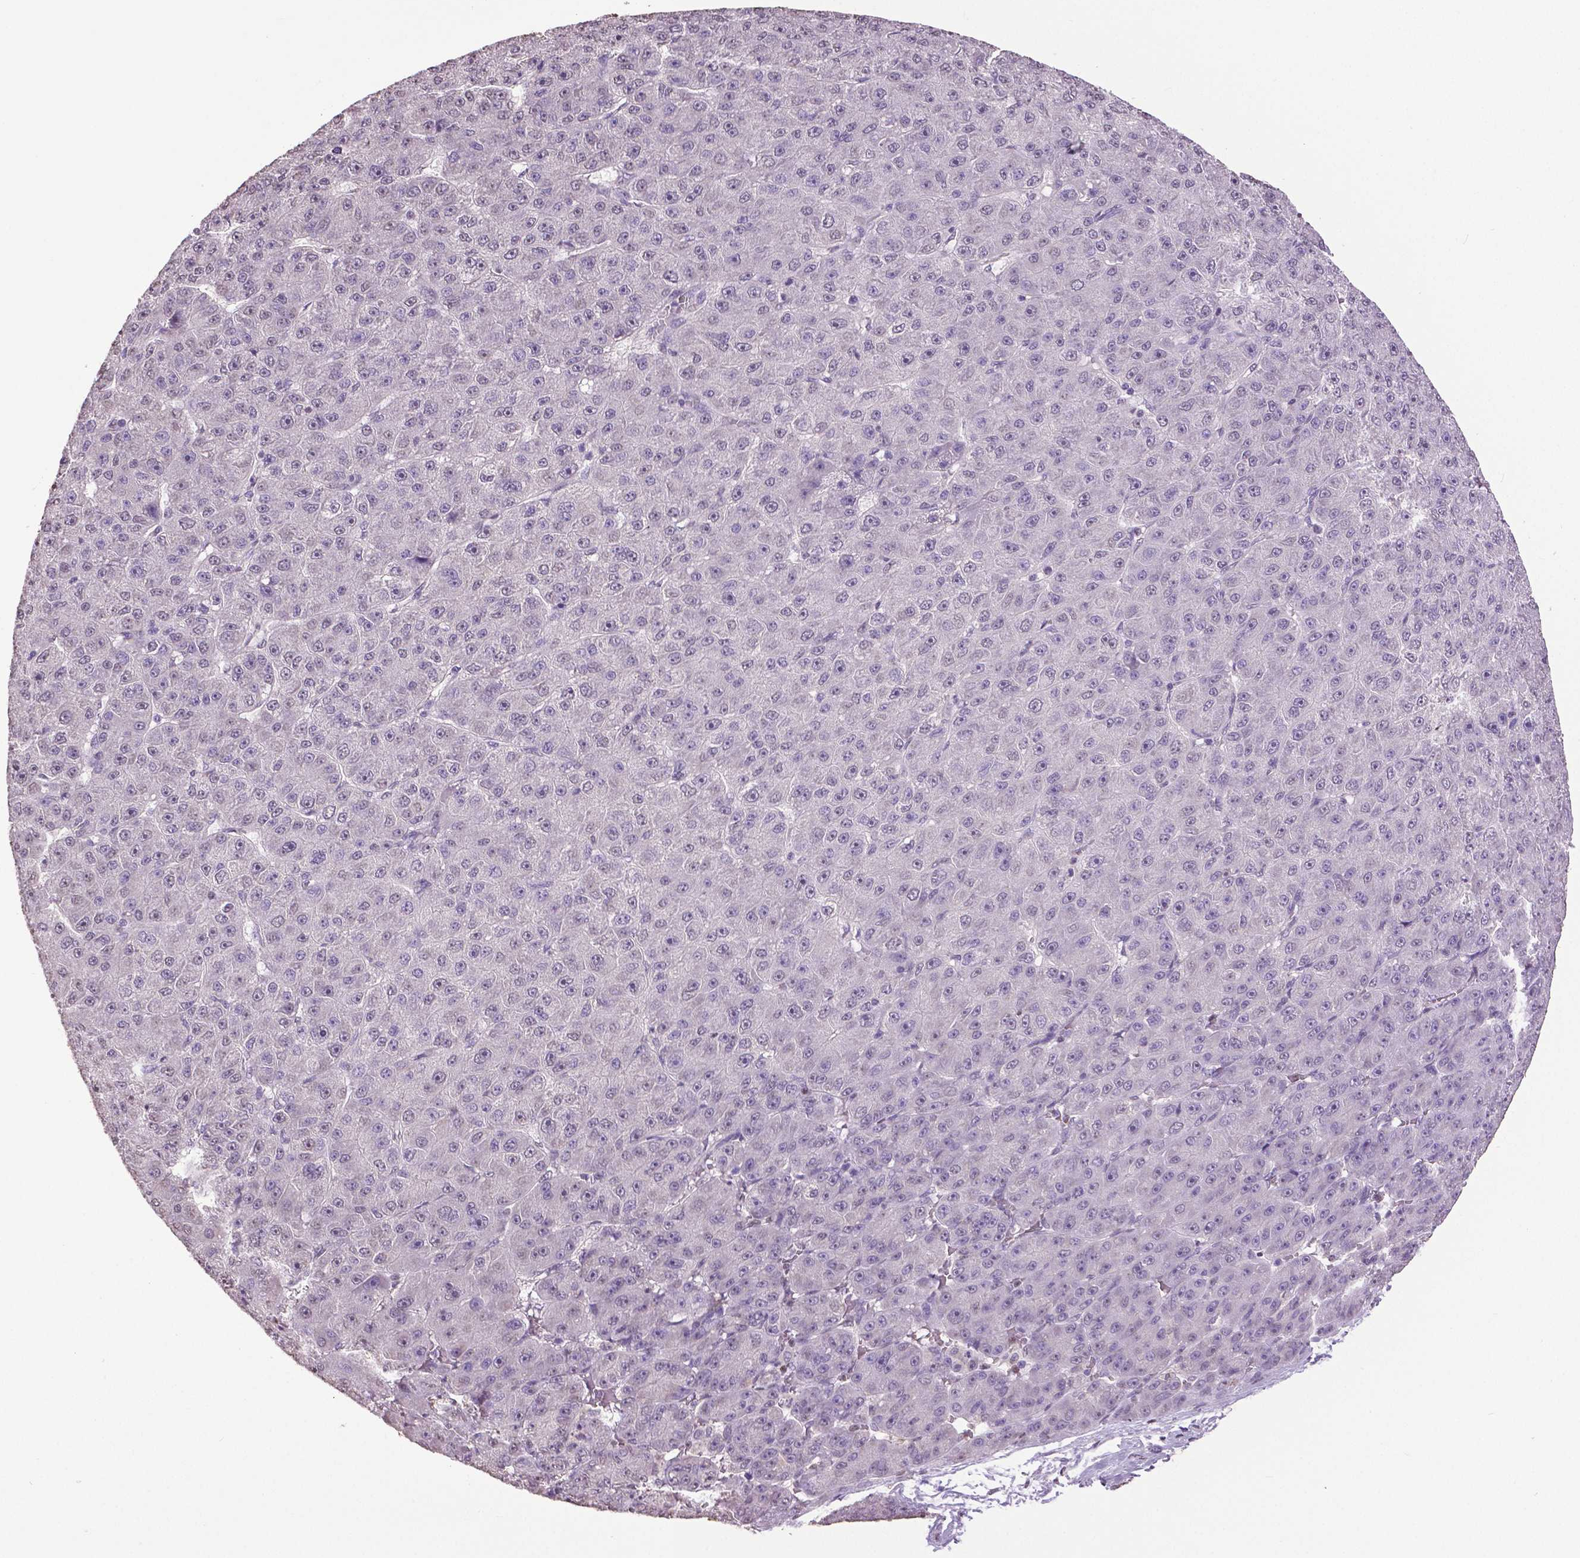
{"staining": {"intensity": "negative", "quantity": "none", "location": "none"}, "tissue": "liver cancer", "cell_type": "Tumor cells", "image_type": "cancer", "snomed": [{"axis": "morphology", "description": "Carcinoma, Hepatocellular, NOS"}, {"axis": "topography", "description": "Liver"}], "caption": "High magnification brightfield microscopy of hepatocellular carcinoma (liver) stained with DAB (3,3'-diaminobenzidine) (brown) and counterstained with hematoxylin (blue): tumor cells show no significant positivity.", "gene": "RUNX3", "patient": {"sex": "male", "age": 67}}